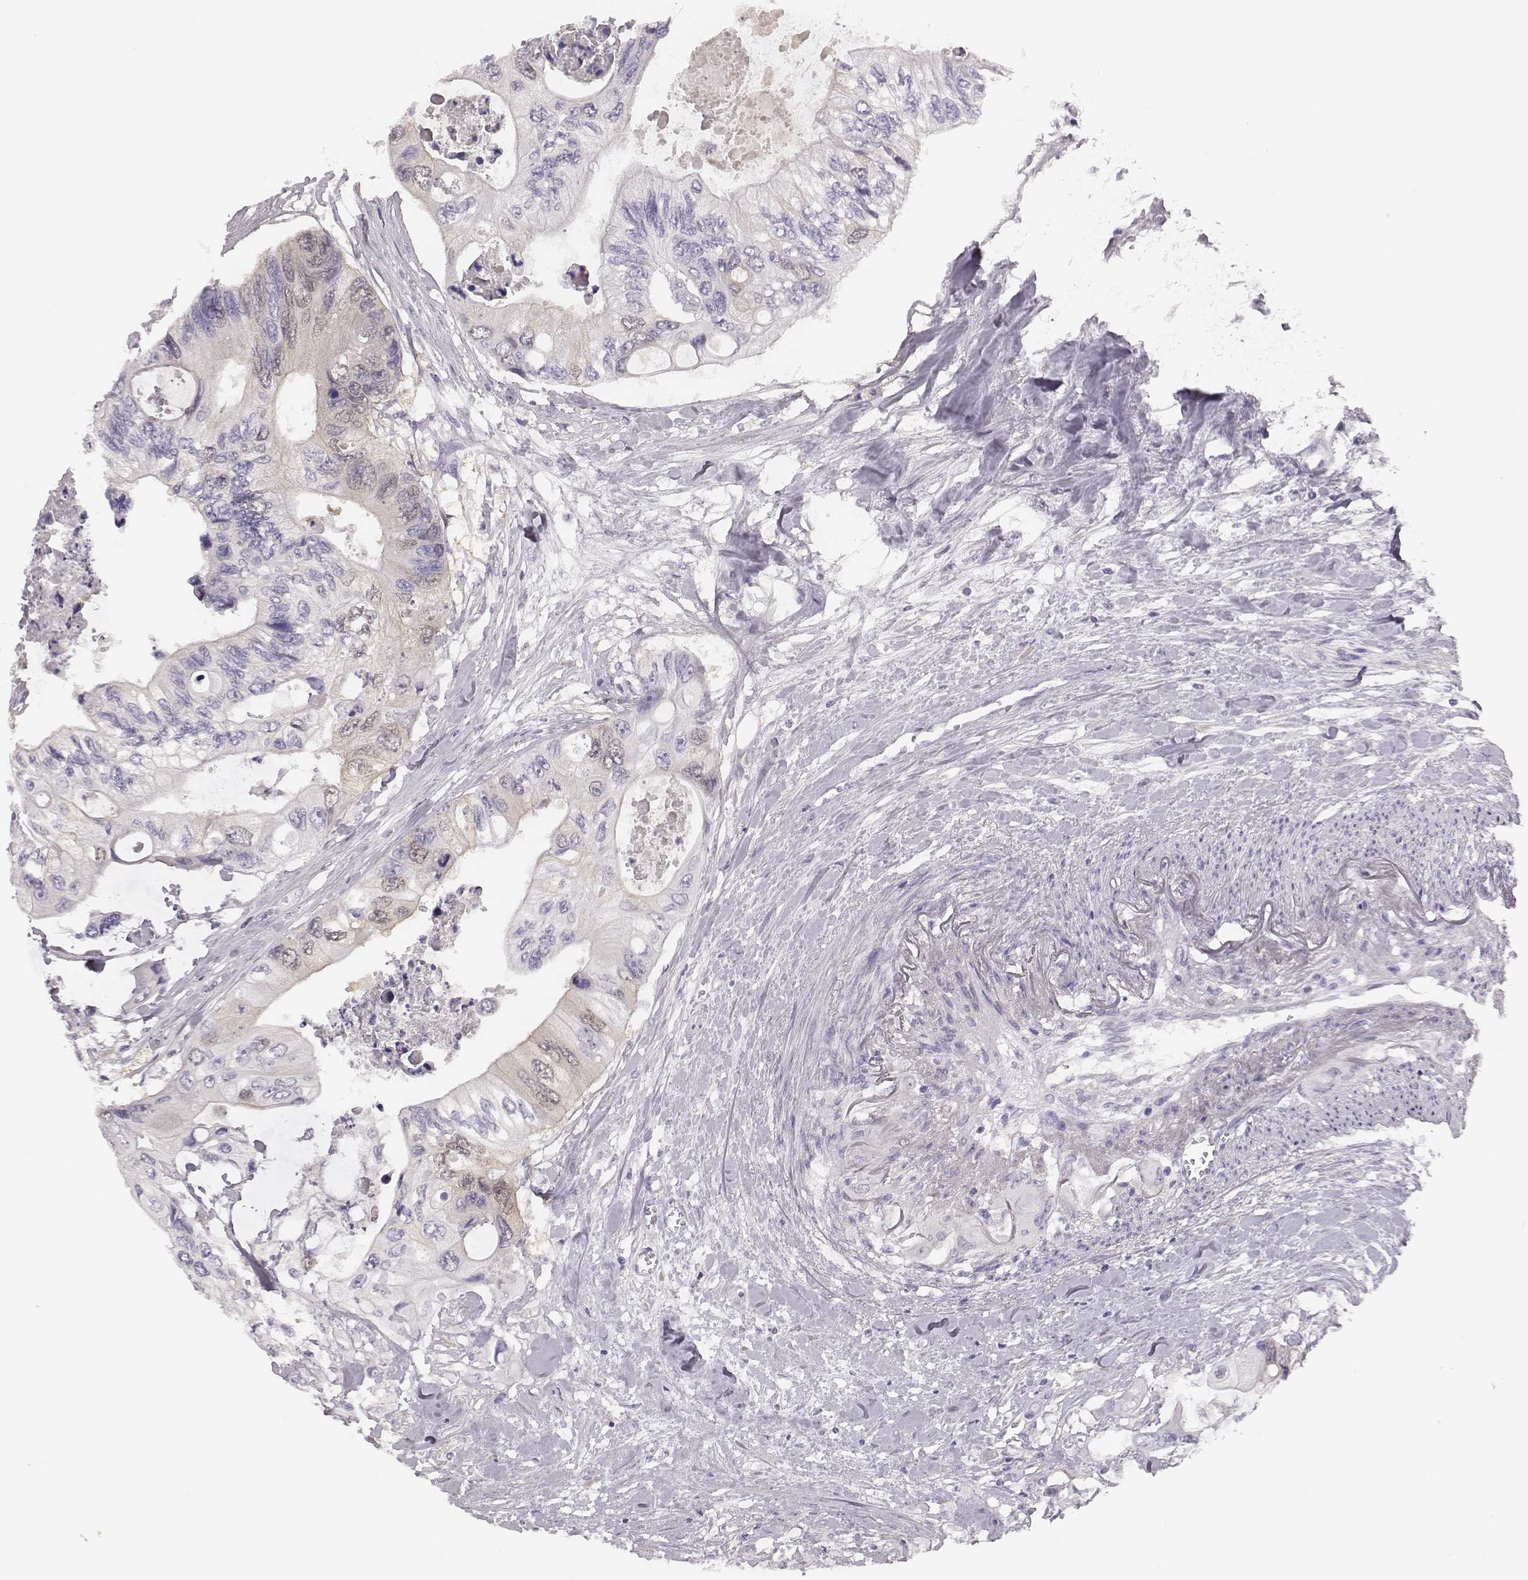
{"staining": {"intensity": "negative", "quantity": "none", "location": "none"}, "tissue": "colorectal cancer", "cell_type": "Tumor cells", "image_type": "cancer", "snomed": [{"axis": "morphology", "description": "Adenocarcinoma, NOS"}, {"axis": "topography", "description": "Rectum"}], "caption": "Adenocarcinoma (colorectal) was stained to show a protein in brown. There is no significant positivity in tumor cells.", "gene": "PBK", "patient": {"sex": "male", "age": 63}}